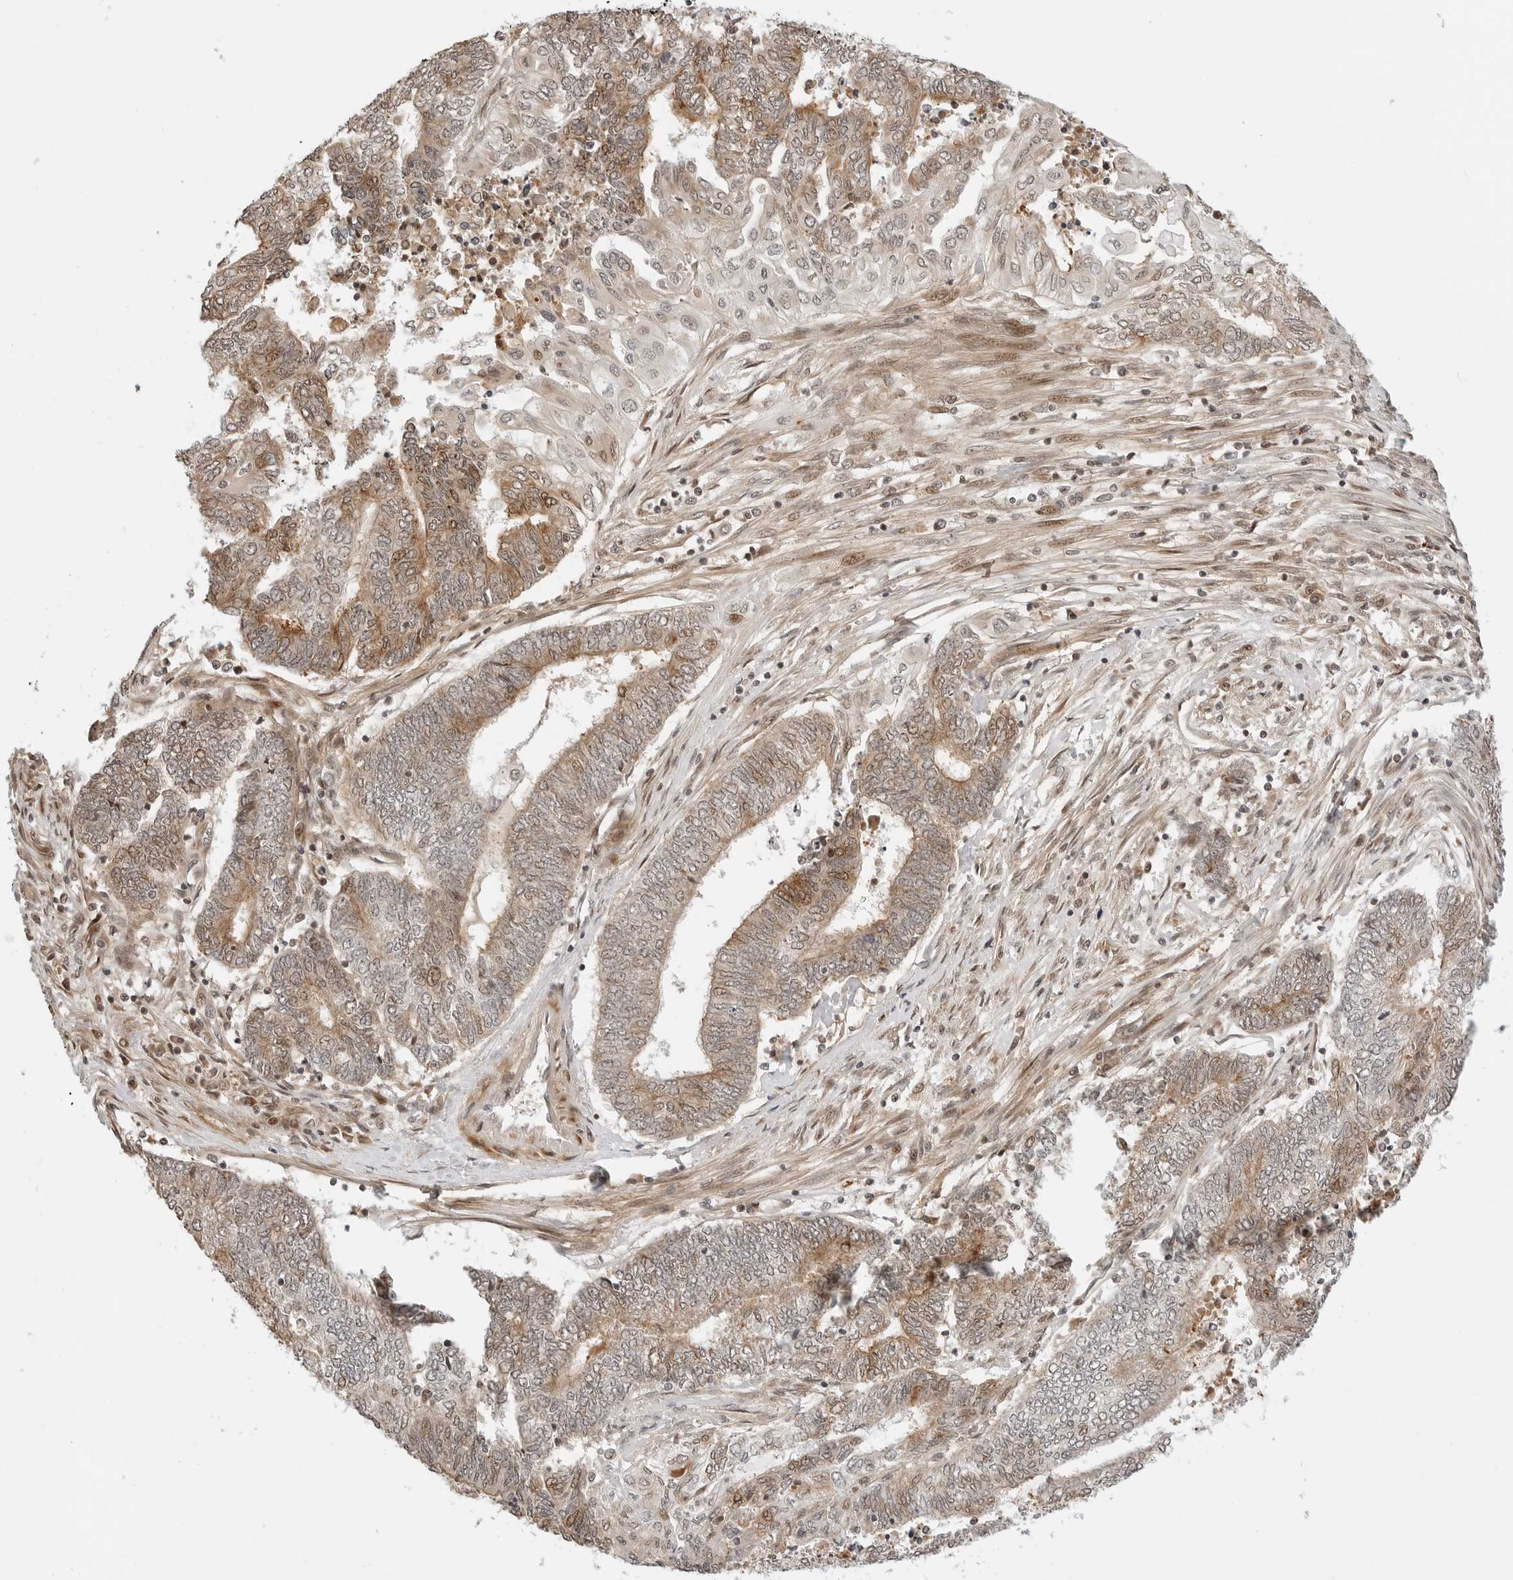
{"staining": {"intensity": "moderate", "quantity": "25%-75%", "location": "cytoplasmic/membranous,nuclear"}, "tissue": "endometrial cancer", "cell_type": "Tumor cells", "image_type": "cancer", "snomed": [{"axis": "morphology", "description": "Adenocarcinoma, NOS"}, {"axis": "topography", "description": "Uterus"}, {"axis": "topography", "description": "Endometrium"}], "caption": "Human endometrial cancer (adenocarcinoma) stained with a protein marker demonstrates moderate staining in tumor cells.", "gene": "GEM", "patient": {"sex": "female", "age": 70}}